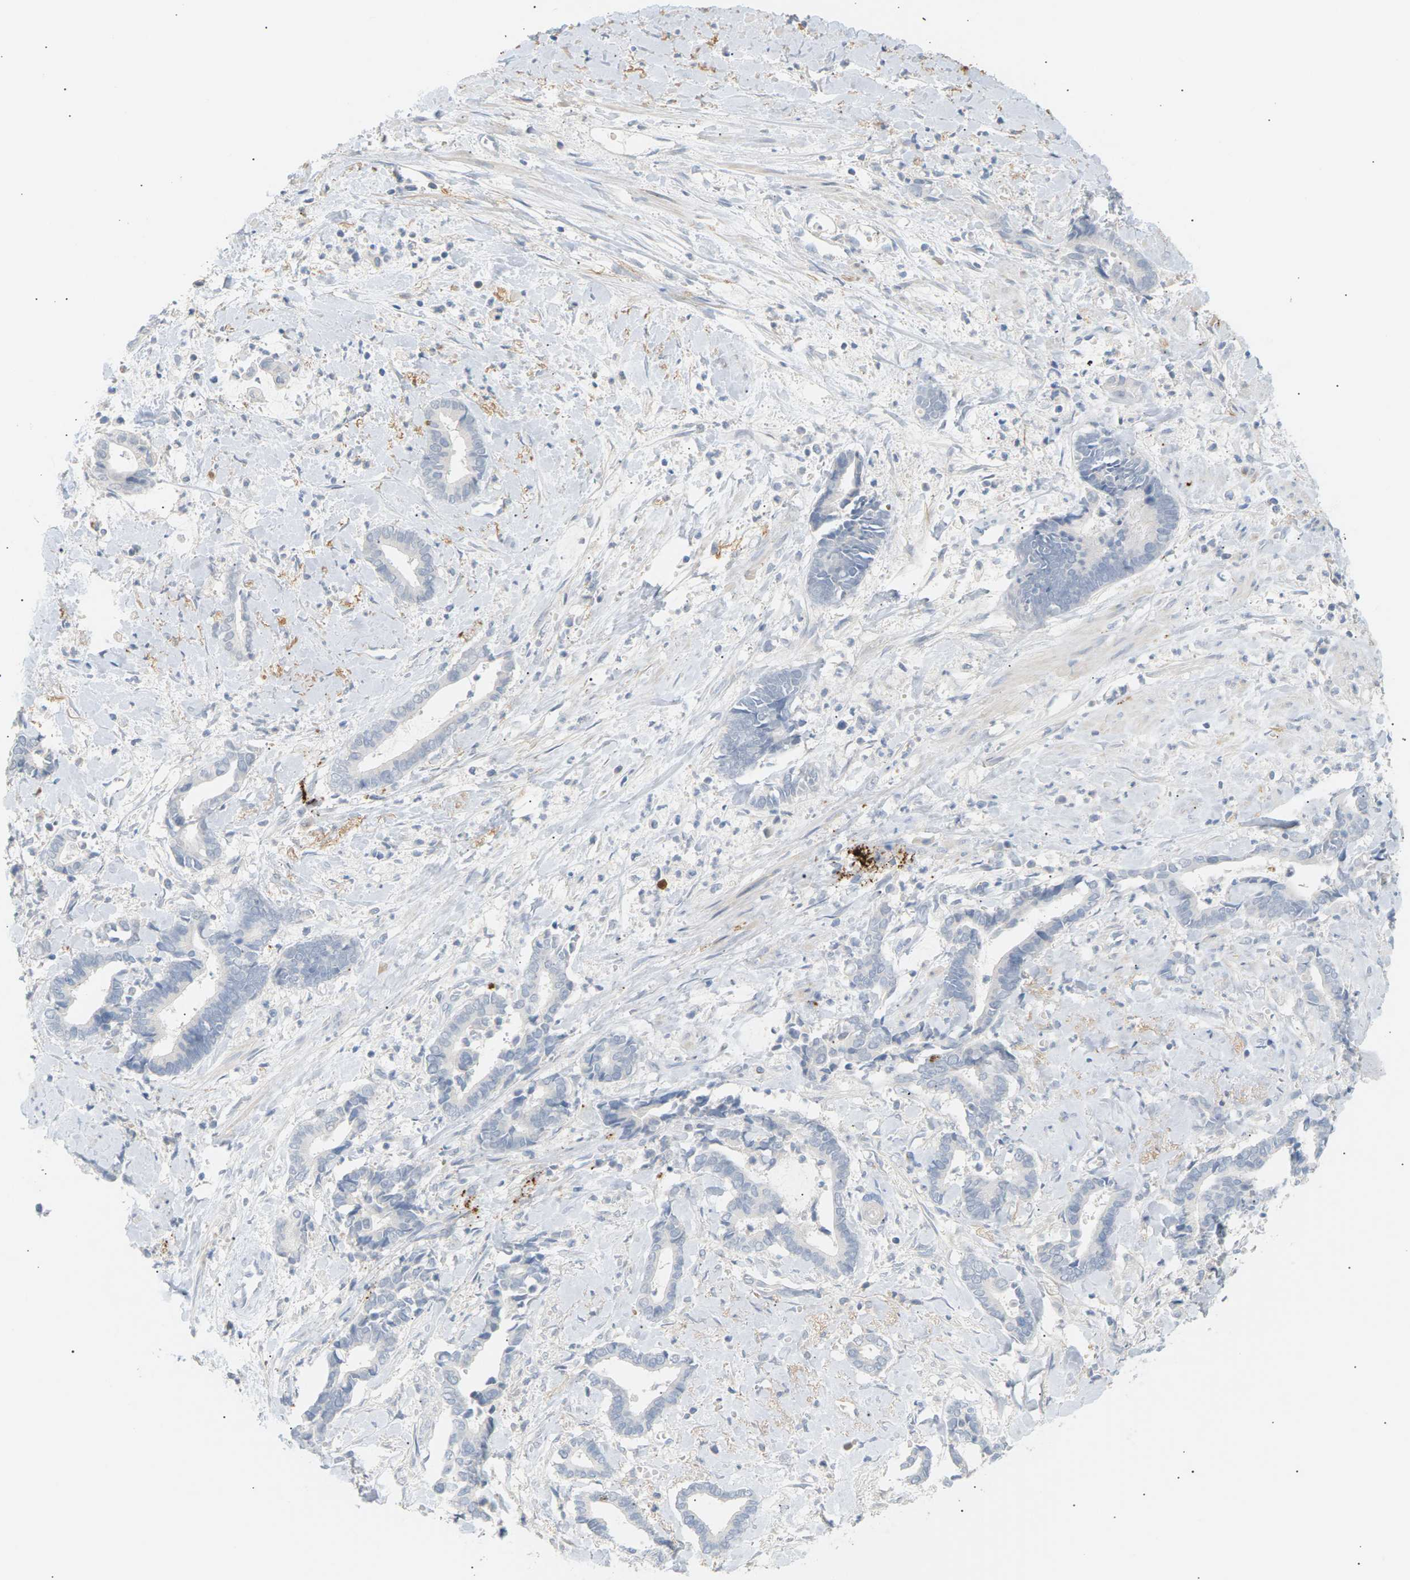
{"staining": {"intensity": "negative", "quantity": "none", "location": "none"}, "tissue": "cervical cancer", "cell_type": "Tumor cells", "image_type": "cancer", "snomed": [{"axis": "morphology", "description": "Adenocarcinoma, NOS"}, {"axis": "topography", "description": "Cervix"}], "caption": "Human cervical cancer stained for a protein using IHC exhibits no expression in tumor cells.", "gene": "CLU", "patient": {"sex": "female", "age": 44}}